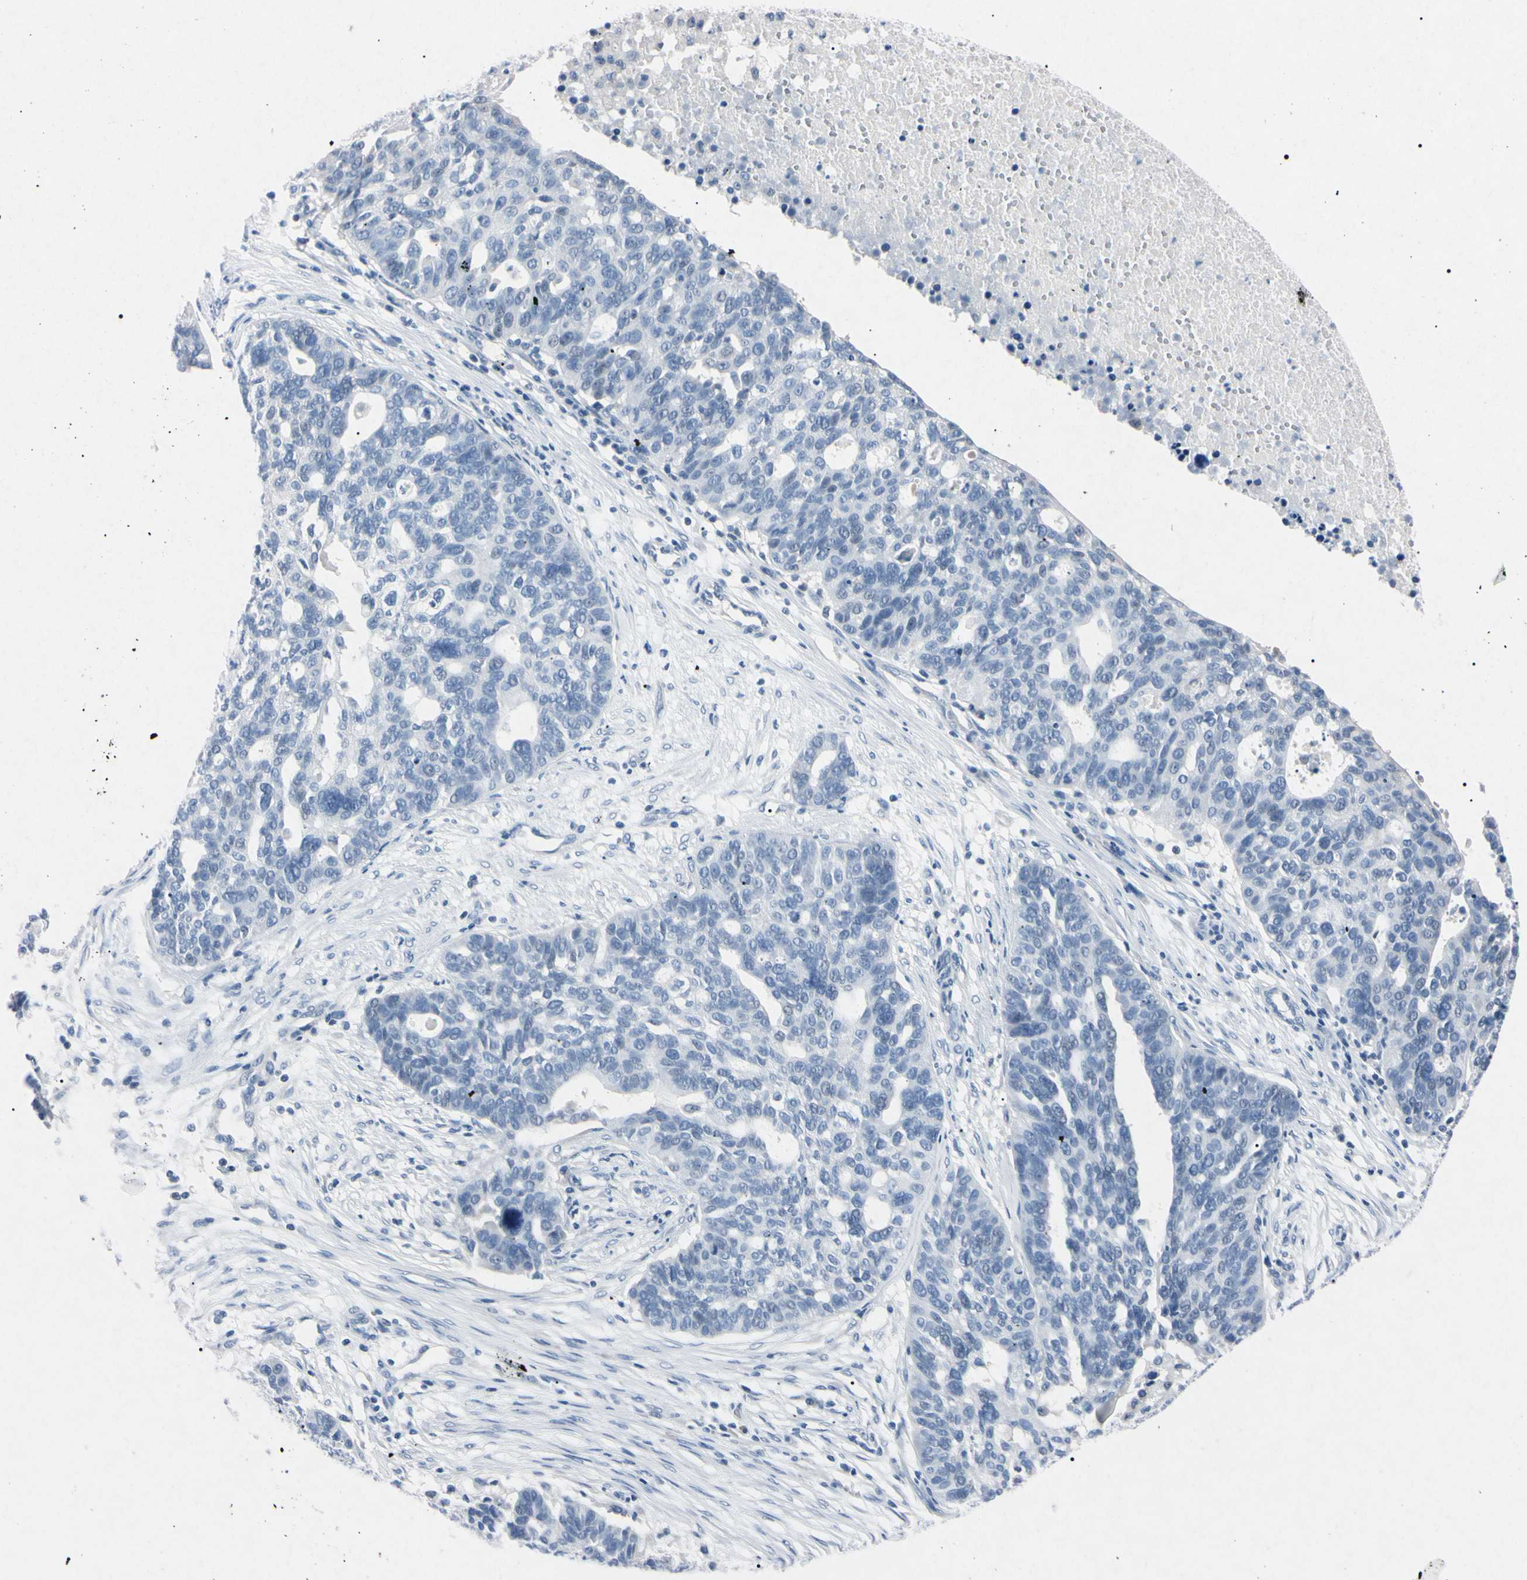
{"staining": {"intensity": "negative", "quantity": "none", "location": "none"}, "tissue": "ovarian cancer", "cell_type": "Tumor cells", "image_type": "cancer", "snomed": [{"axis": "morphology", "description": "Cystadenocarcinoma, serous, NOS"}, {"axis": "topography", "description": "Ovary"}], "caption": "Ovarian cancer was stained to show a protein in brown. There is no significant expression in tumor cells.", "gene": "ELN", "patient": {"sex": "female", "age": 59}}